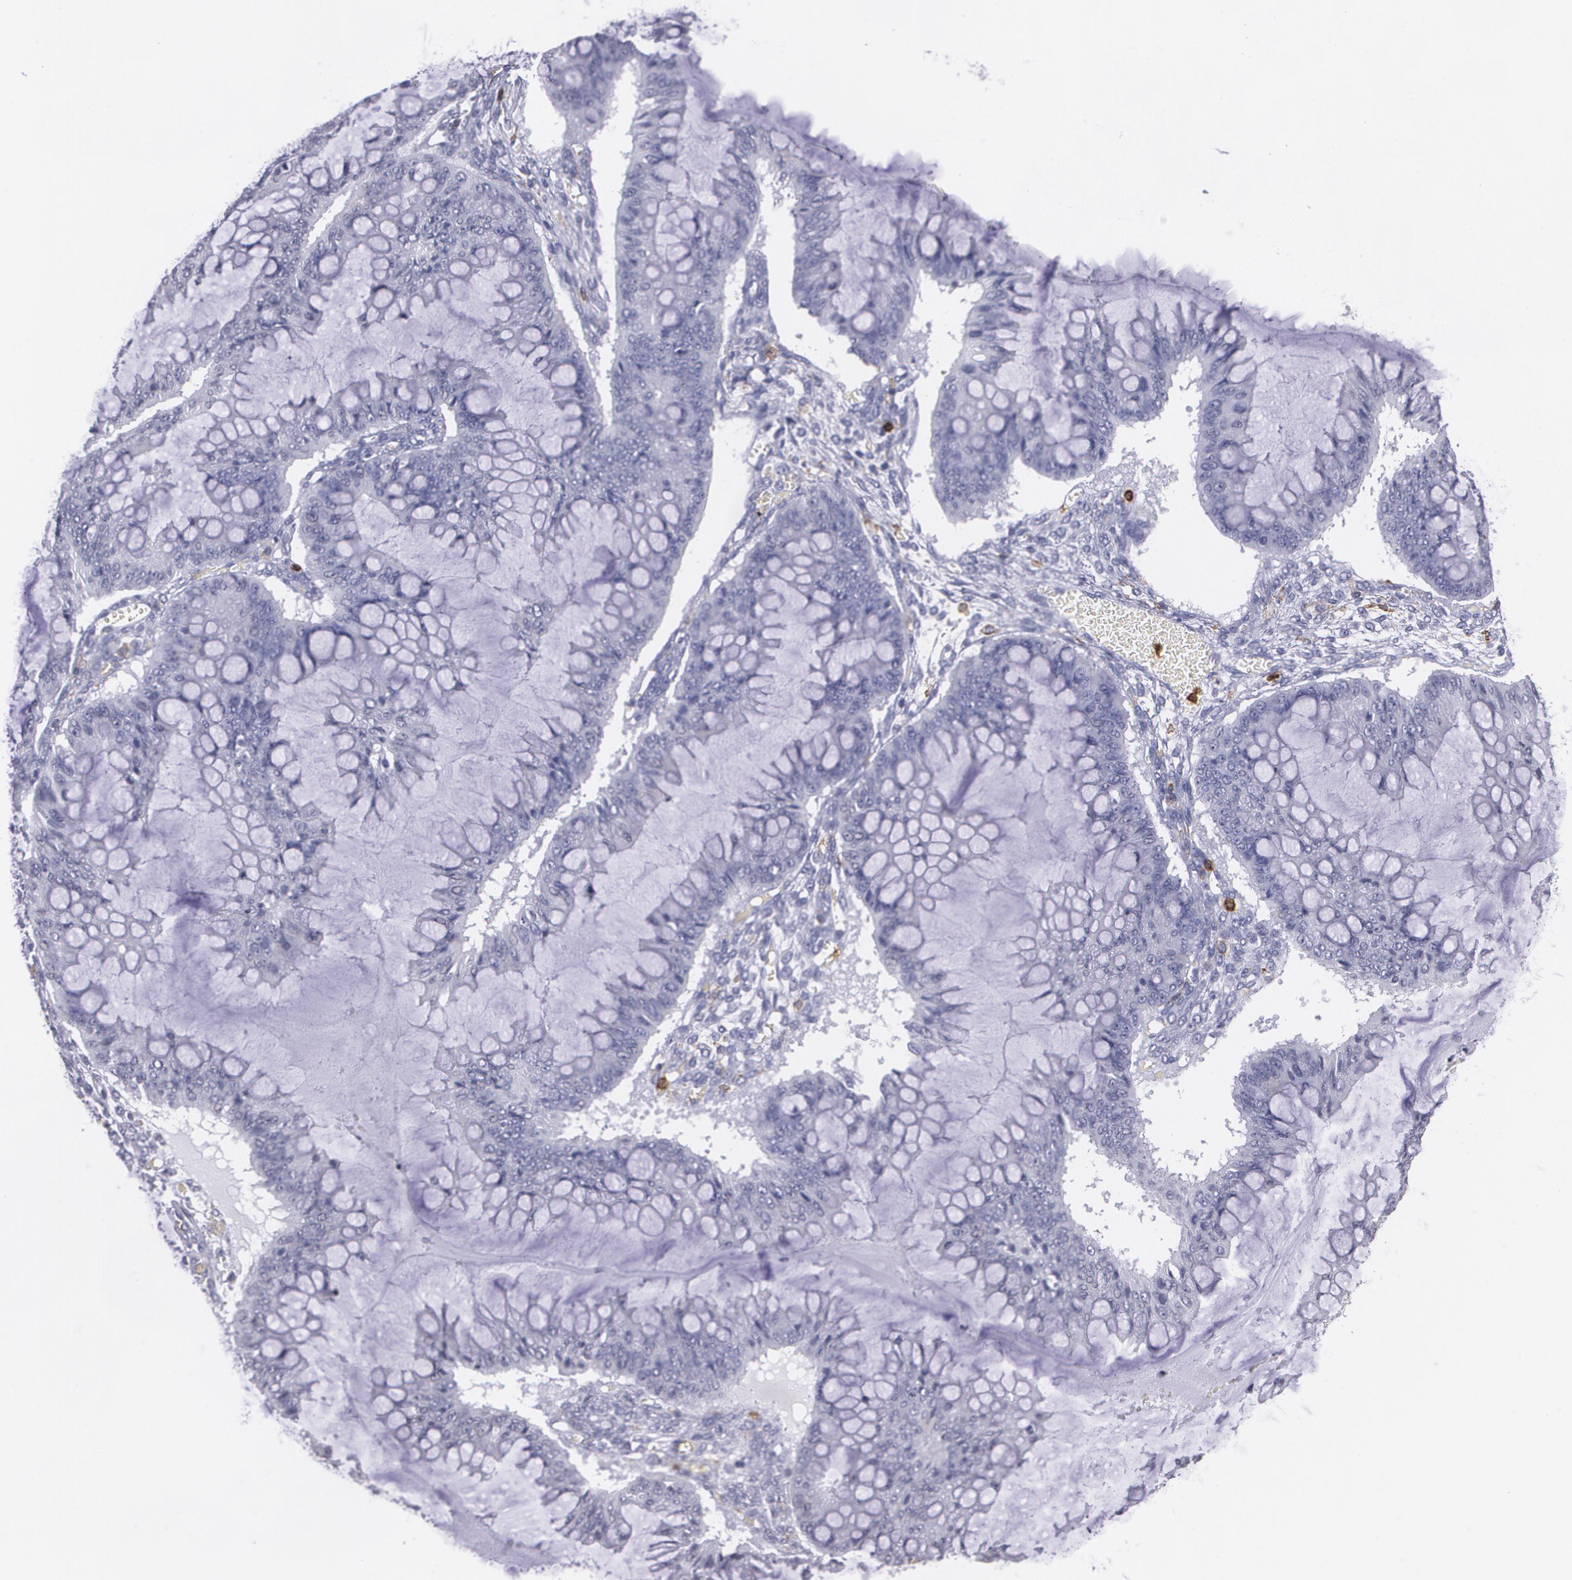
{"staining": {"intensity": "negative", "quantity": "none", "location": "none"}, "tissue": "ovarian cancer", "cell_type": "Tumor cells", "image_type": "cancer", "snomed": [{"axis": "morphology", "description": "Cystadenocarcinoma, mucinous, NOS"}, {"axis": "topography", "description": "Ovary"}], "caption": "Immunohistochemistry (IHC) of mucinous cystadenocarcinoma (ovarian) reveals no expression in tumor cells.", "gene": "PTPRC", "patient": {"sex": "female", "age": 73}}